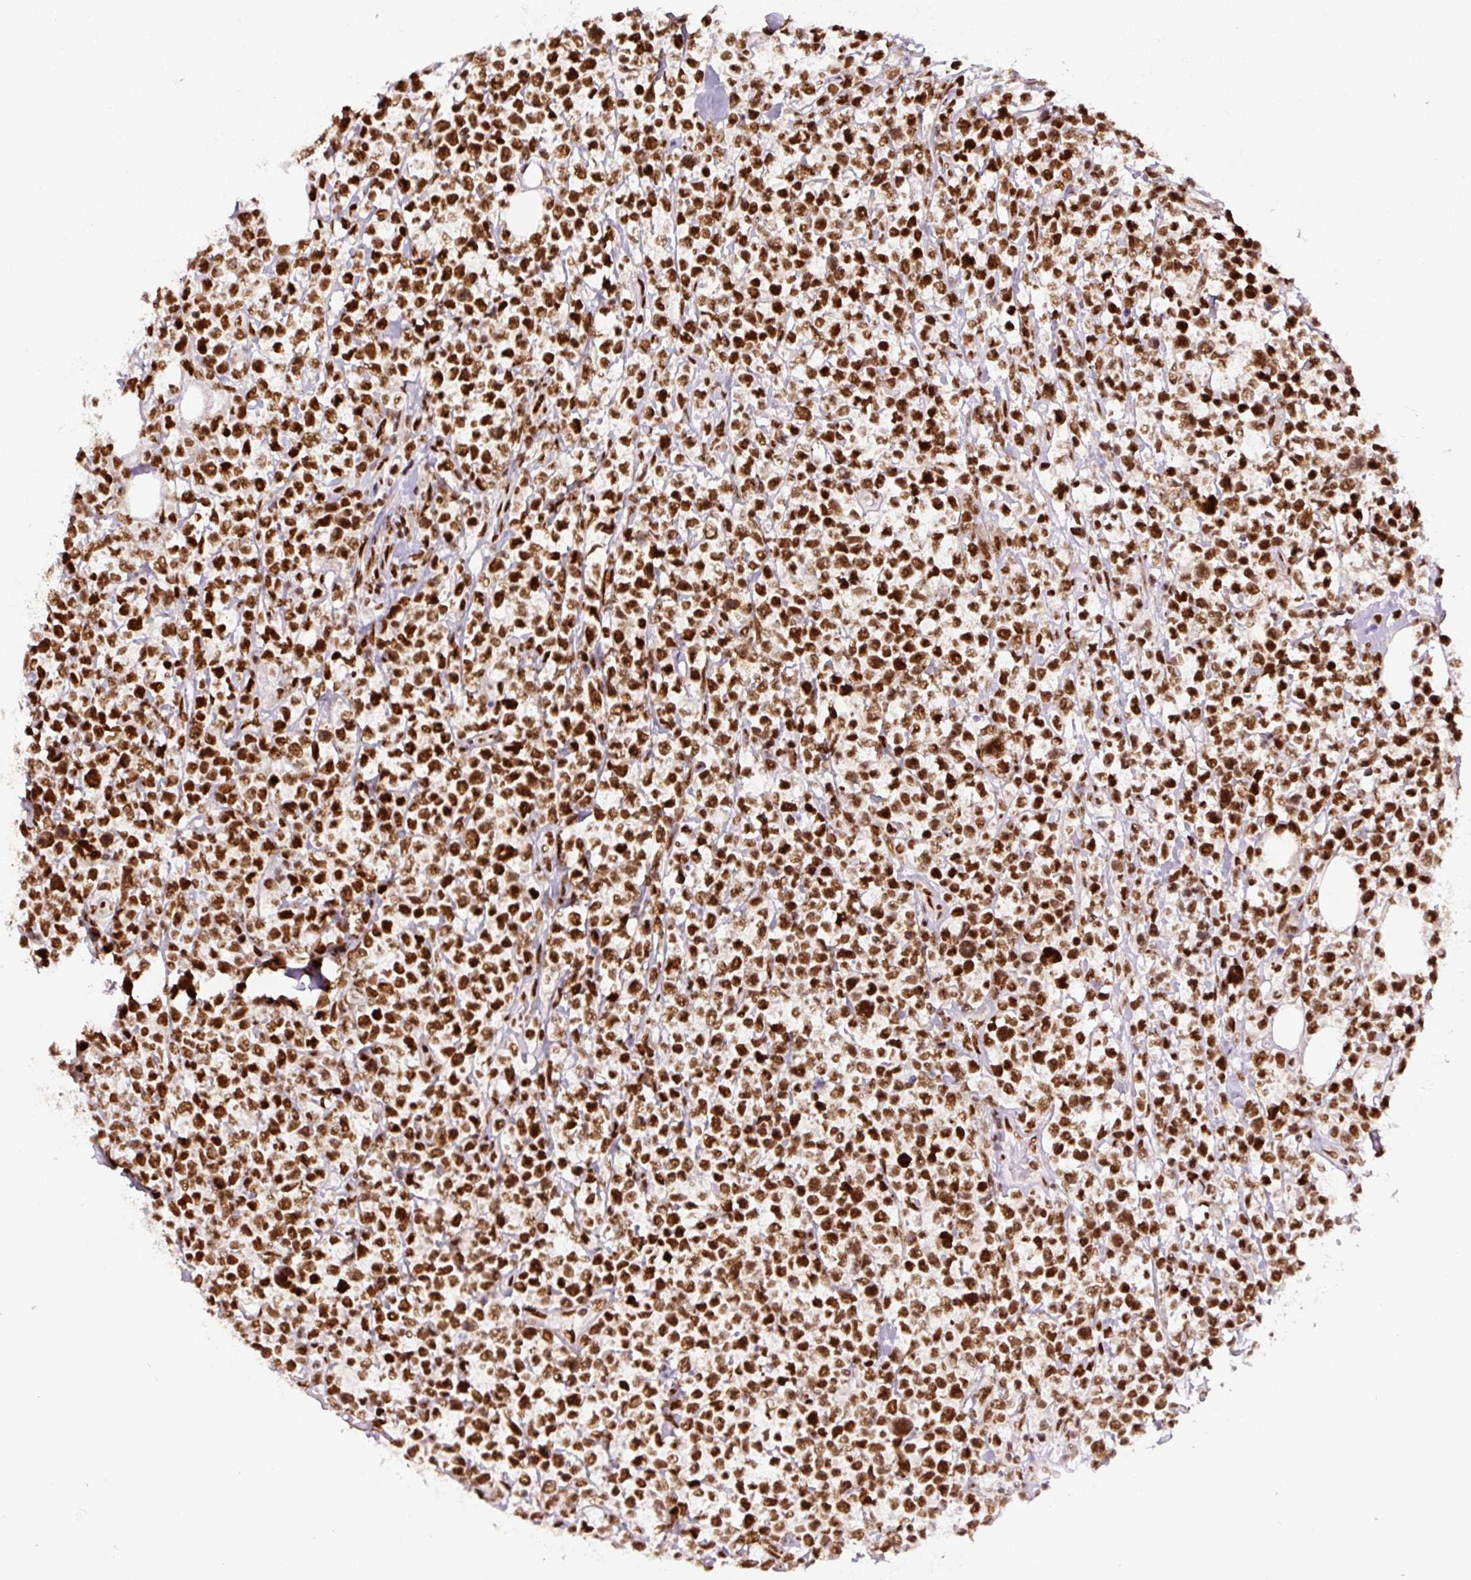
{"staining": {"intensity": "strong", "quantity": ">75%", "location": "nuclear"}, "tissue": "lymphoma", "cell_type": "Tumor cells", "image_type": "cancer", "snomed": [{"axis": "morphology", "description": "Malignant lymphoma, non-Hodgkin's type, Low grade"}, {"axis": "topography", "description": "Lymph node"}], "caption": "Low-grade malignant lymphoma, non-Hodgkin's type stained with DAB (3,3'-diaminobenzidine) immunohistochemistry (IHC) demonstrates high levels of strong nuclear staining in approximately >75% of tumor cells. Immunohistochemistry (ihc) stains the protein in brown and the nuclei are stained blue.", "gene": "FUS", "patient": {"sex": "male", "age": 60}}